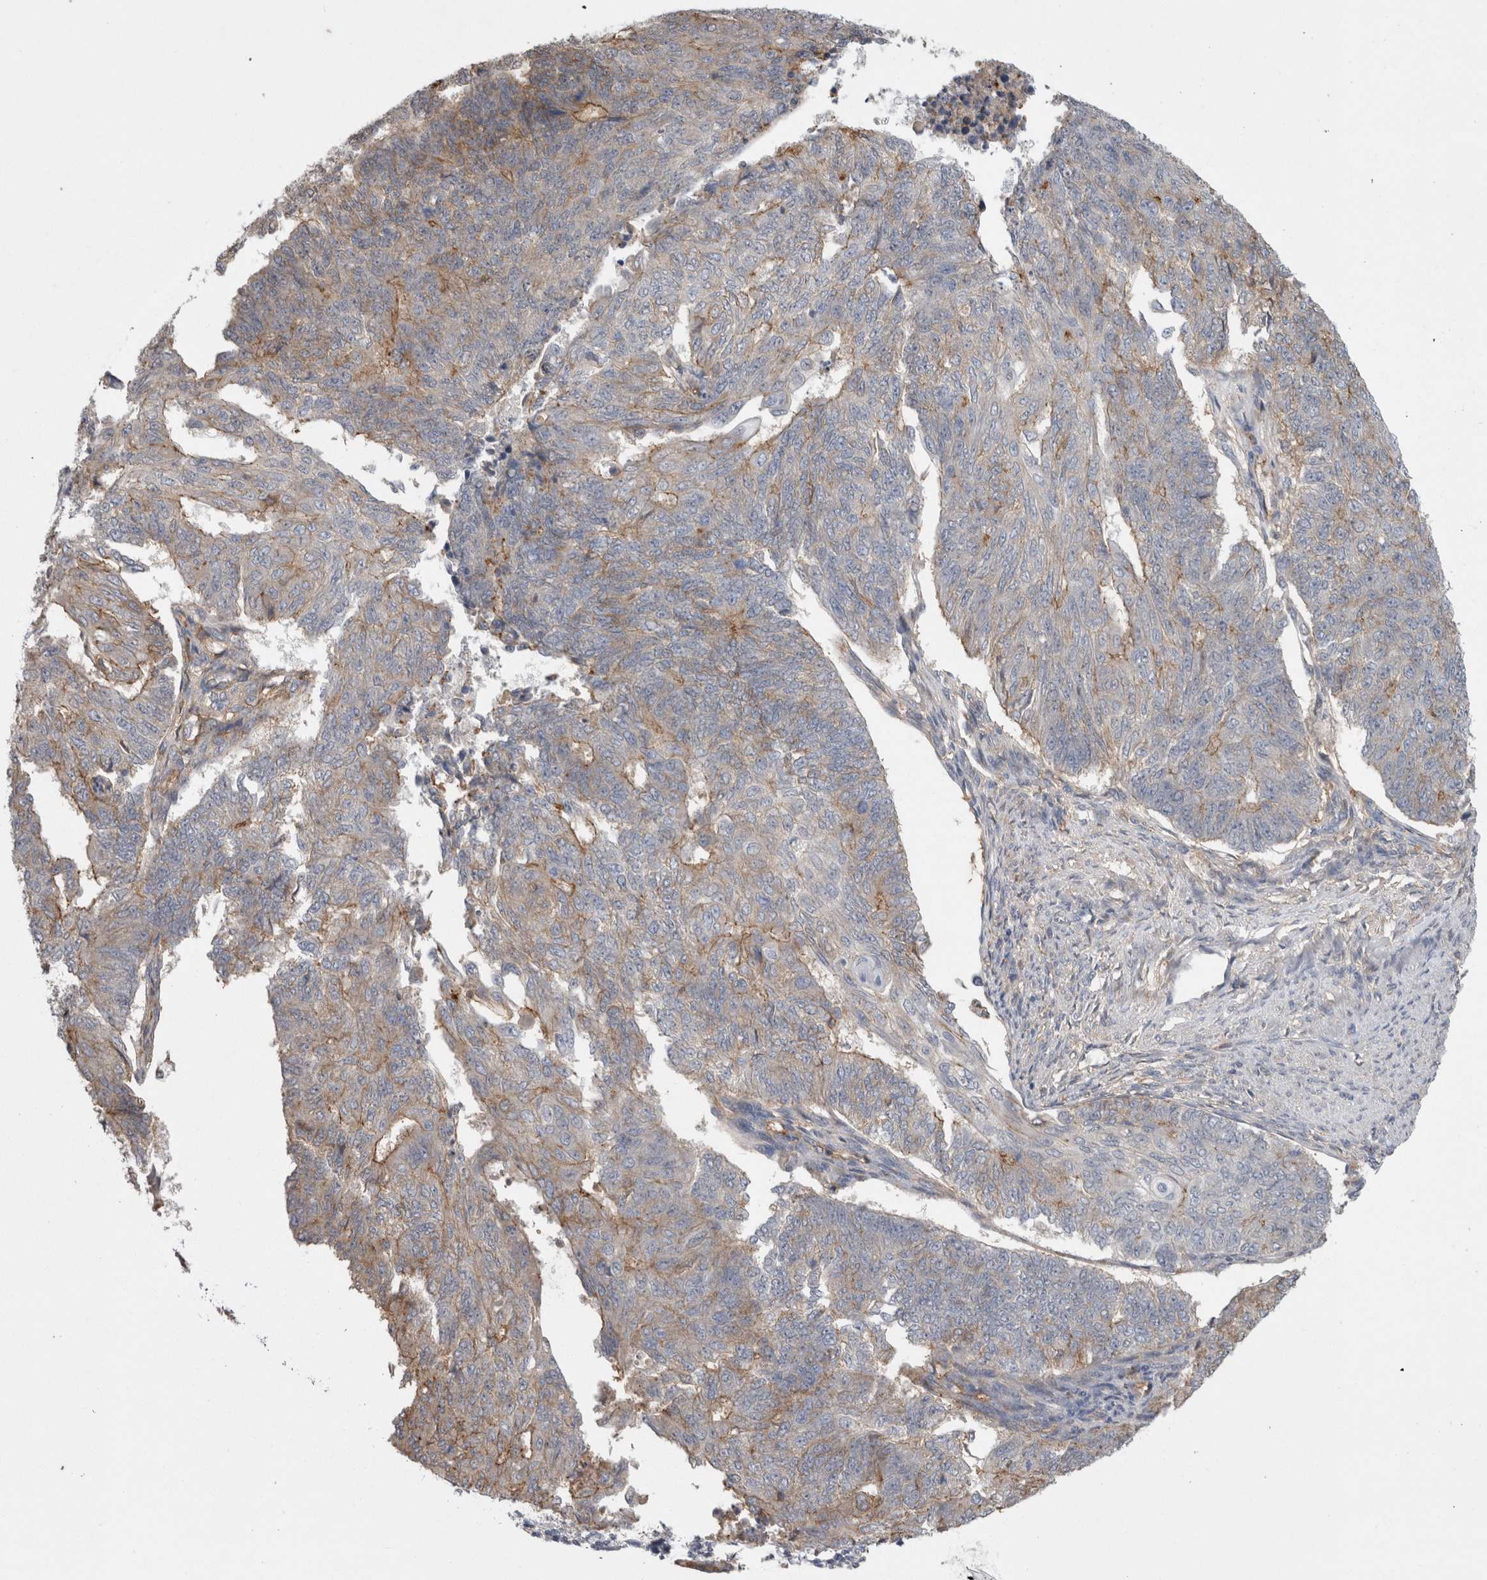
{"staining": {"intensity": "moderate", "quantity": "25%-75%", "location": "cytoplasmic/membranous"}, "tissue": "endometrial cancer", "cell_type": "Tumor cells", "image_type": "cancer", "snomed": [{"axis": "morphology", "description": "Adenocarcinoma, NOS"}, {"axis": "topography", "description": "Endometrium"}], "caption": "A brown stain labels moderate cytoplasmic/membranous positivity of a protein in endometrial adenocarcinoma tumor cells.", "gene": "NECTIN2", "patient": {"sex": "female", "age": 32}}